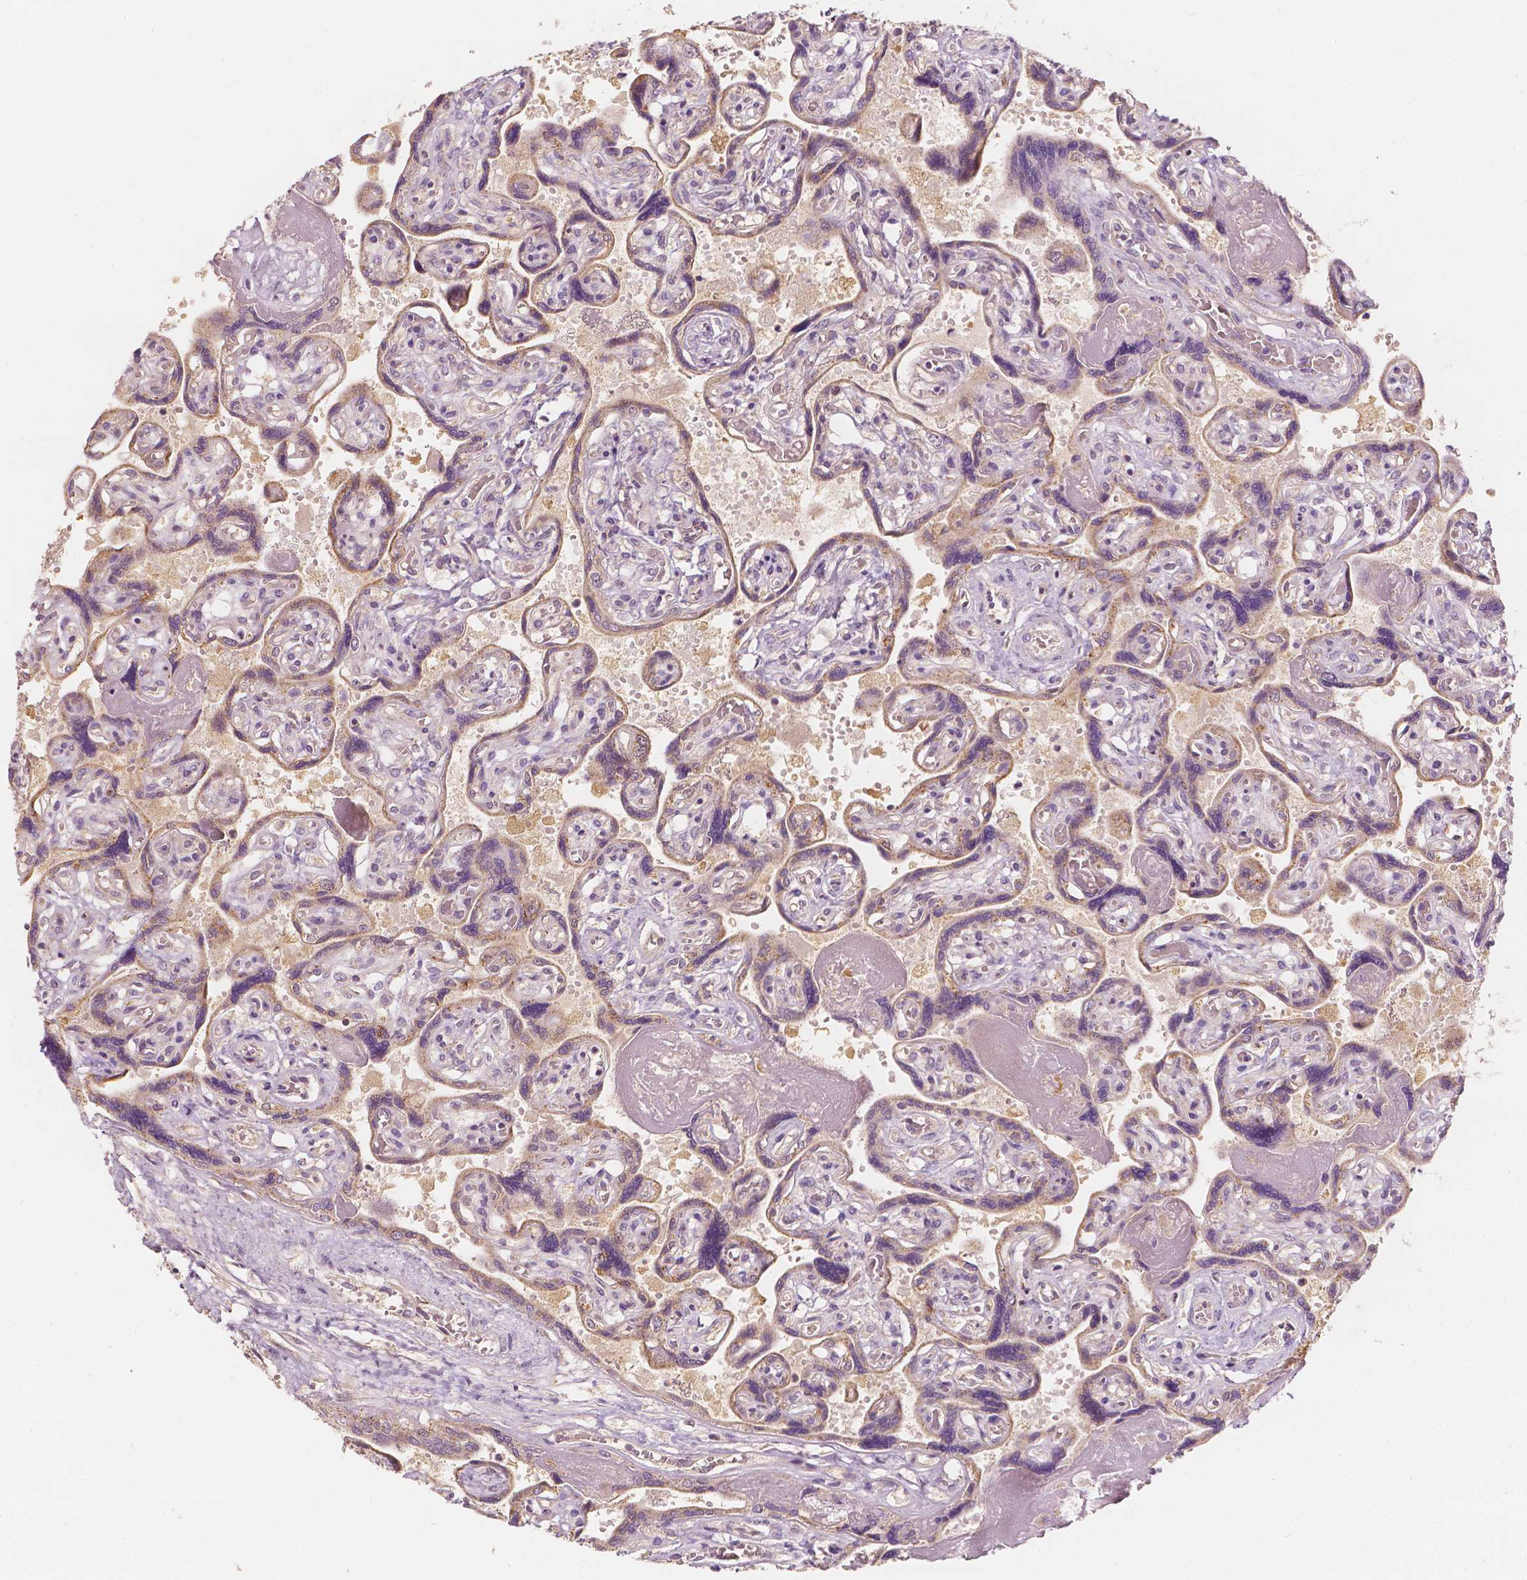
{"staining": {"intensity": "negative", "quantity": "none", "location": "none"}, "tissue": "placenta", "cell_type": "Decidual cells", "image_type": "normal", "snomed": [{"axis": "morphology", "description": "Normal tissue, NOS"}, {"axis": "topography", "description": "Placenta"}], "caption": "An immunohistochemistry photomicrograph of unremarkable placenta is shown. There is no staining in decidual cells of placenta. (DAB immunohistochemistry (IHC) visualized using brightfield microscopy, high magnification).", "gene": "SHPK", "patient": {"sex": "female", "age": 32}}